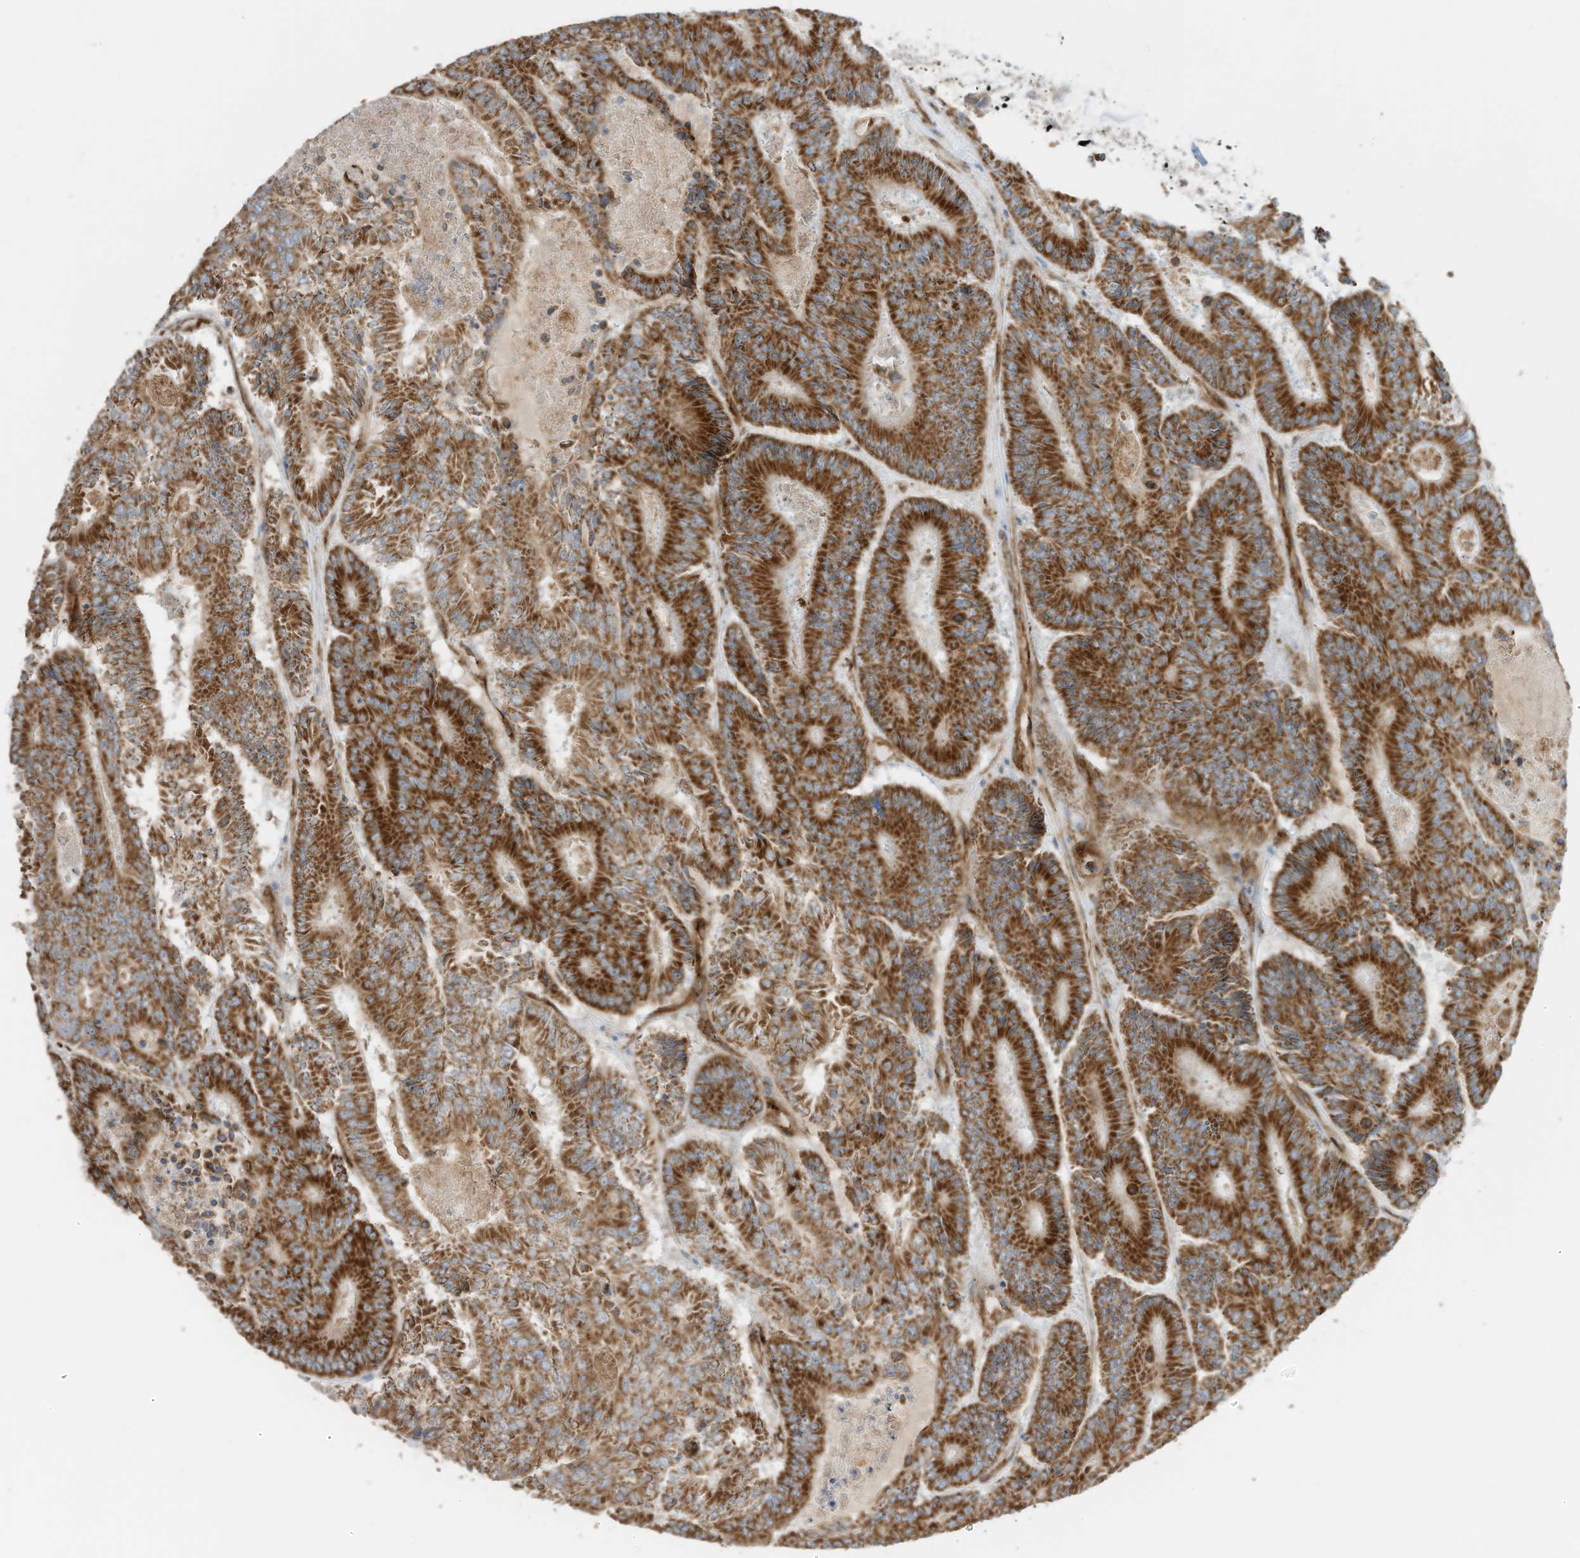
{"staining": {"intensity": "strong", "quantity": ">75%", "location": "cytoplasmic/membranous"}, "tissue": "colorectal cancer", "cell_type": "Tumor cells", "image_type": "cancer", "snomed": [{"axis": "morphology", "description": "Adenocarcinoma, NOS"}, {"axis": "topography", "description": "Colon"}], "caption": "Colorectal adenocarcinoma stained with DAB immunohistochemistry reveals high levels of strong cytoplasmic/membranous expression in about >75% of tumor cells.", "gene": "ABCB7", "patient": {"sex": "male", "age": 83}}